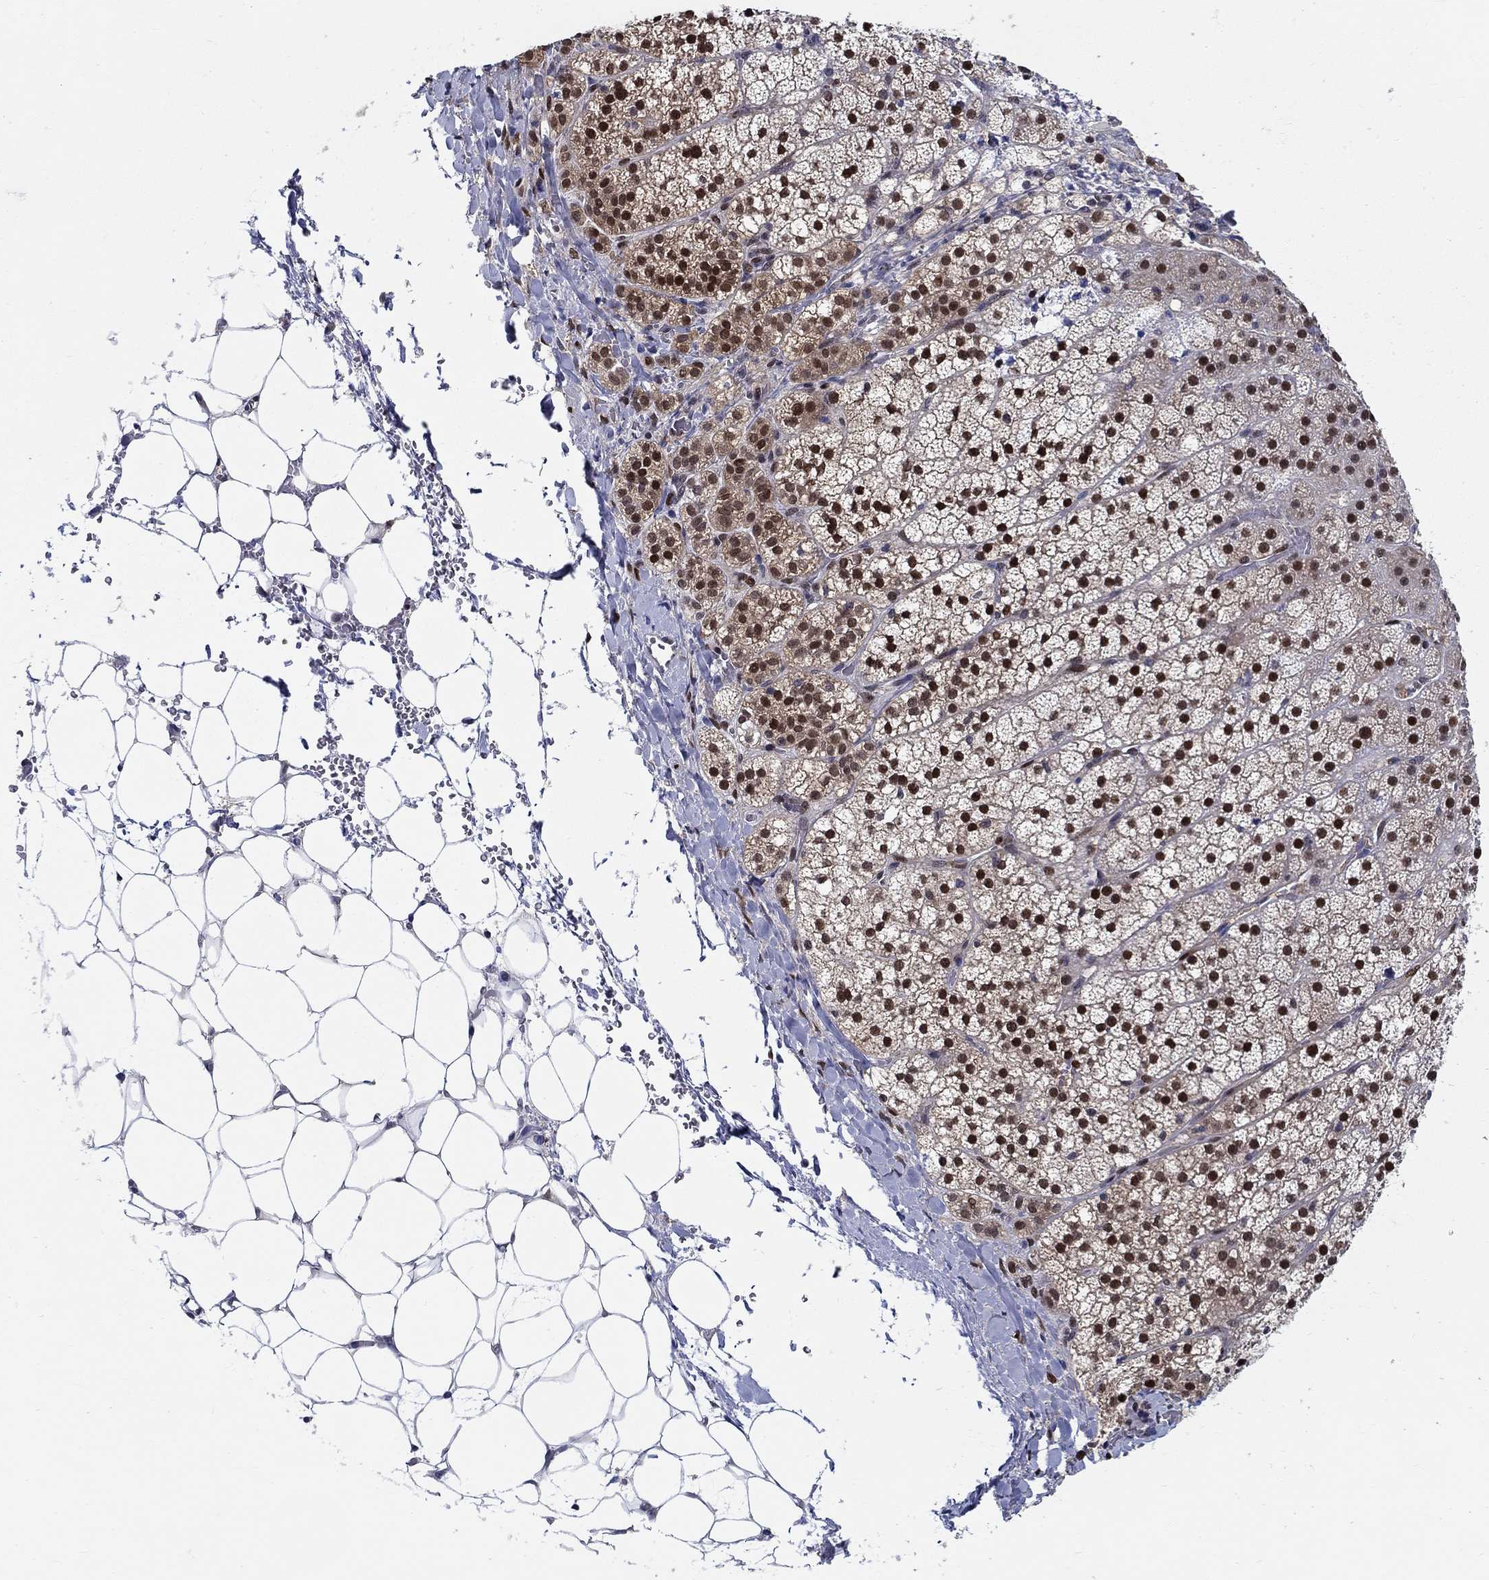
{"staining": {"intensity": "strong", "quantity": ">75%", "location": "nuclear"}, "tissue": "adrenal gland", "cell_type": "Glandular cells", "image_type": "normal", "snomed": [{"axis": "morphology", "description": "Normal tissue, NOS"}, {"axis": "topography", "description": "Adrenal gland"}], "caption": "Immunohistochemistry (IHC) staining of unremarkable adrenal gland, which demonstrates high levels of strong nuclear expression in approximately >75% of glandular cells indicating strong nuclear protein expression. The staining was performed using DAB (3,3'-diaminobenzidine) (brown) for protein detection and nuclei were counterstained in hematoxylin (blue).", "gene": "ZNF594", "patient": {"sex": "male", "age": 53}}